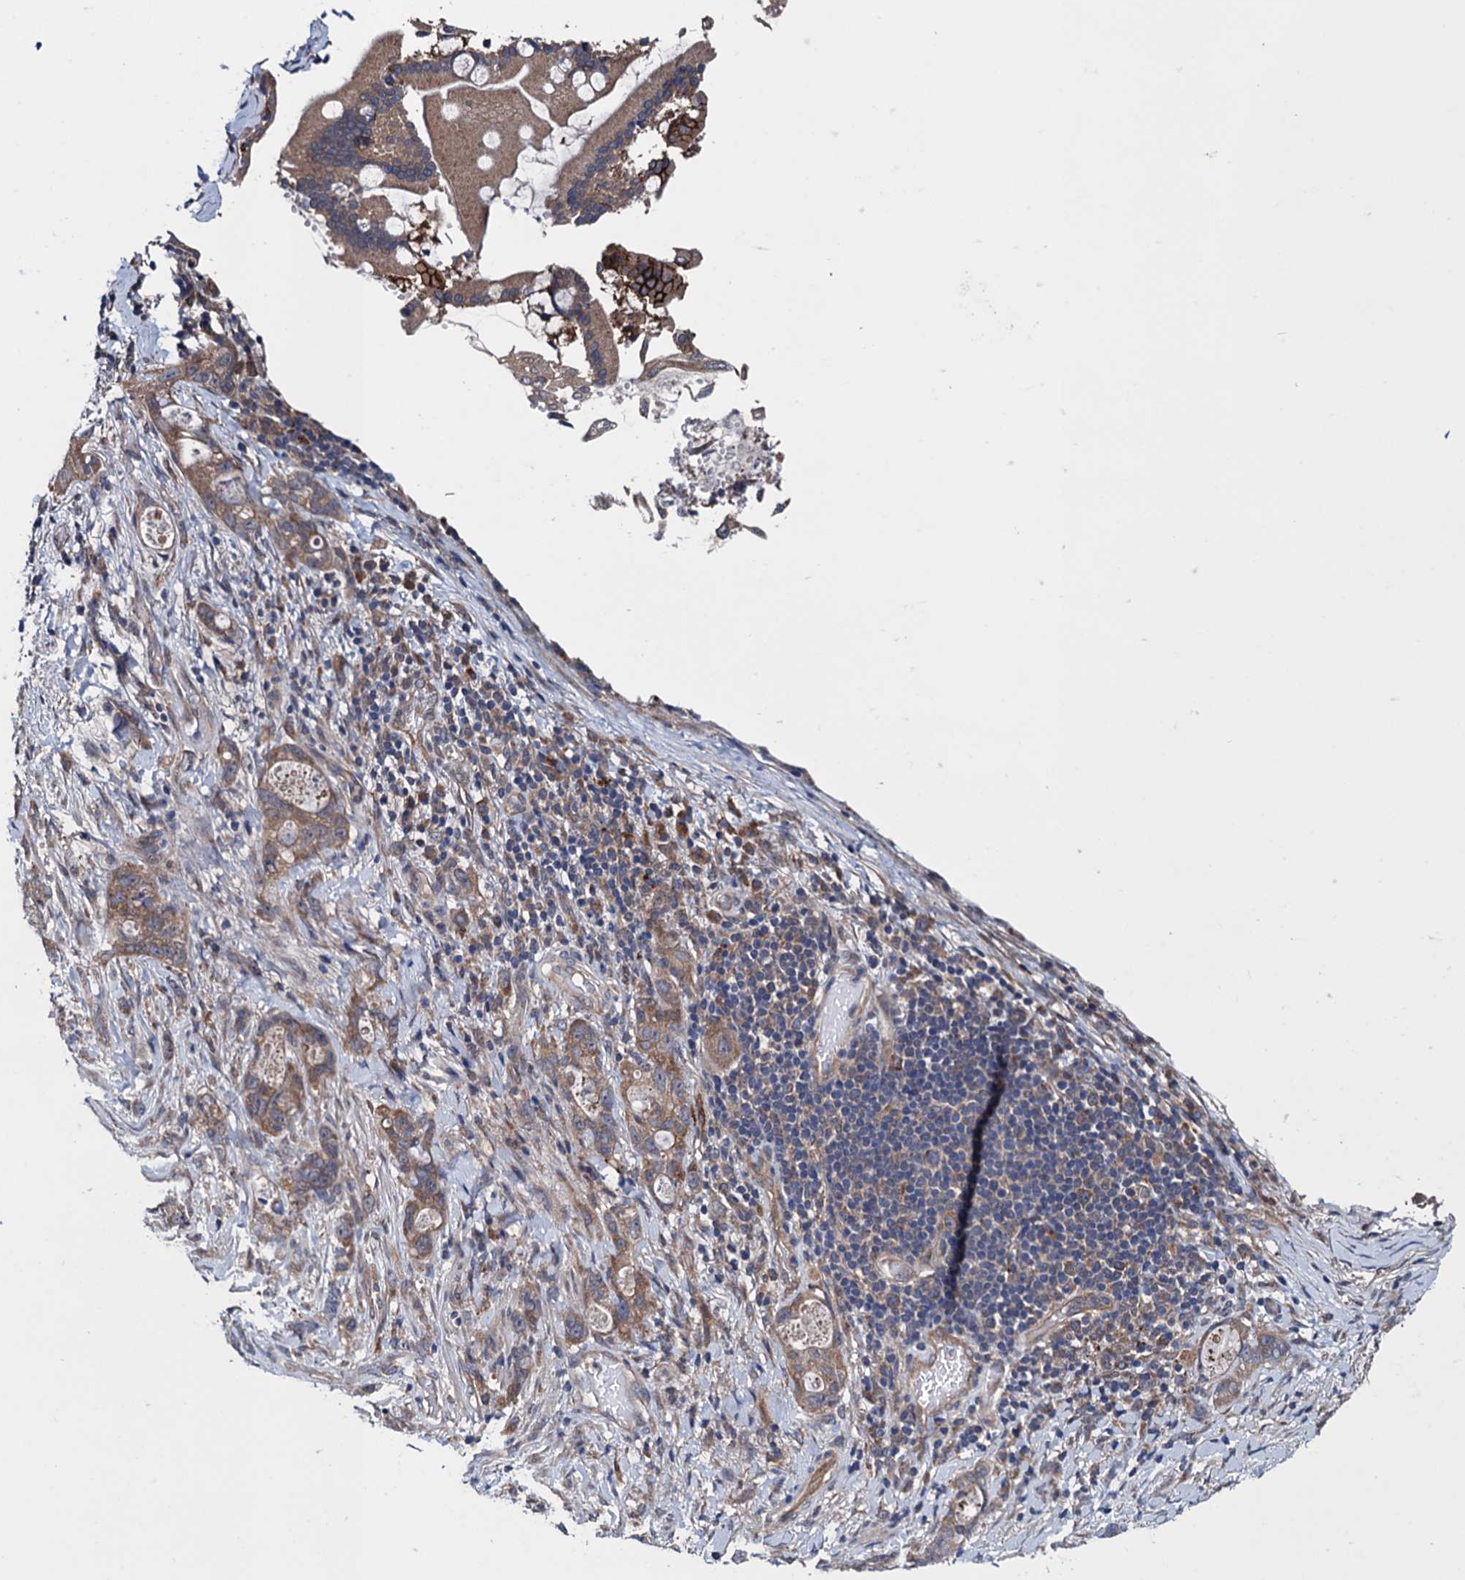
{"staining": {"intensity": "moderate", "quantity": ">75%", "location": "cytoplasmic/membranous"}, "tissue": "stomach cancer", "cell_type": "Tumor cells", "image_type": "cancer", "snomed": [{"axis": "morphology", "description": "Normal tissue, NOS"}, {"axis": "morphology", "description": "Adenocarcinoma, NOS"}, {"axis": "topography", "description": "Stomach"}], "caption": "Moderate cytoplasmic/membranous protein staining is identified in about >75% of tumor cells in stomach adenocarcinoma.", "gene": "BLTP3B", "patient": {"sex": "female", "age": 89}}